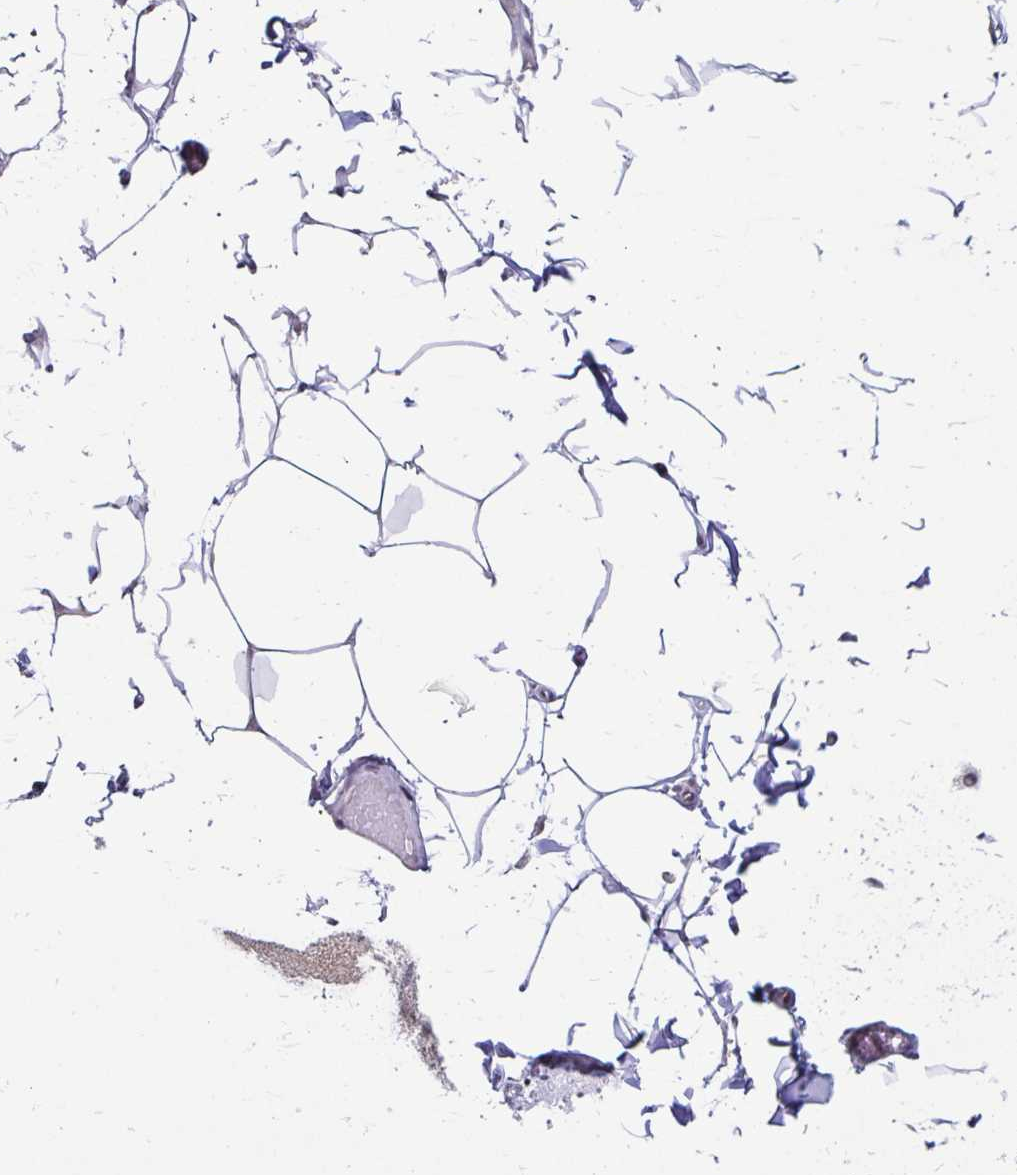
{"staining": {"intensity": "negative", "quantity": "none", "location": "none"}, "tissue": "adipose tissue", "cell_type": "Adipocytes", "image_type": "normal", "snomed": [{"axis": "morphology", "description": "Normal tissue, NOS"}, {"axis": "topography", "description": "Skin"}, {"axis": "topography", "description": "Peripheral nerve tissue"}], "caption": "Adipocytes show no significant protein staining in normal adipose tissue. The staining is performed using DAB (3,3'-diaminobenzidine) brown chromogen with nuclei counter-stained in using hematoxylin.", "gene": "EXOC6B", "patient": {"sex": "female", "age": 45}}